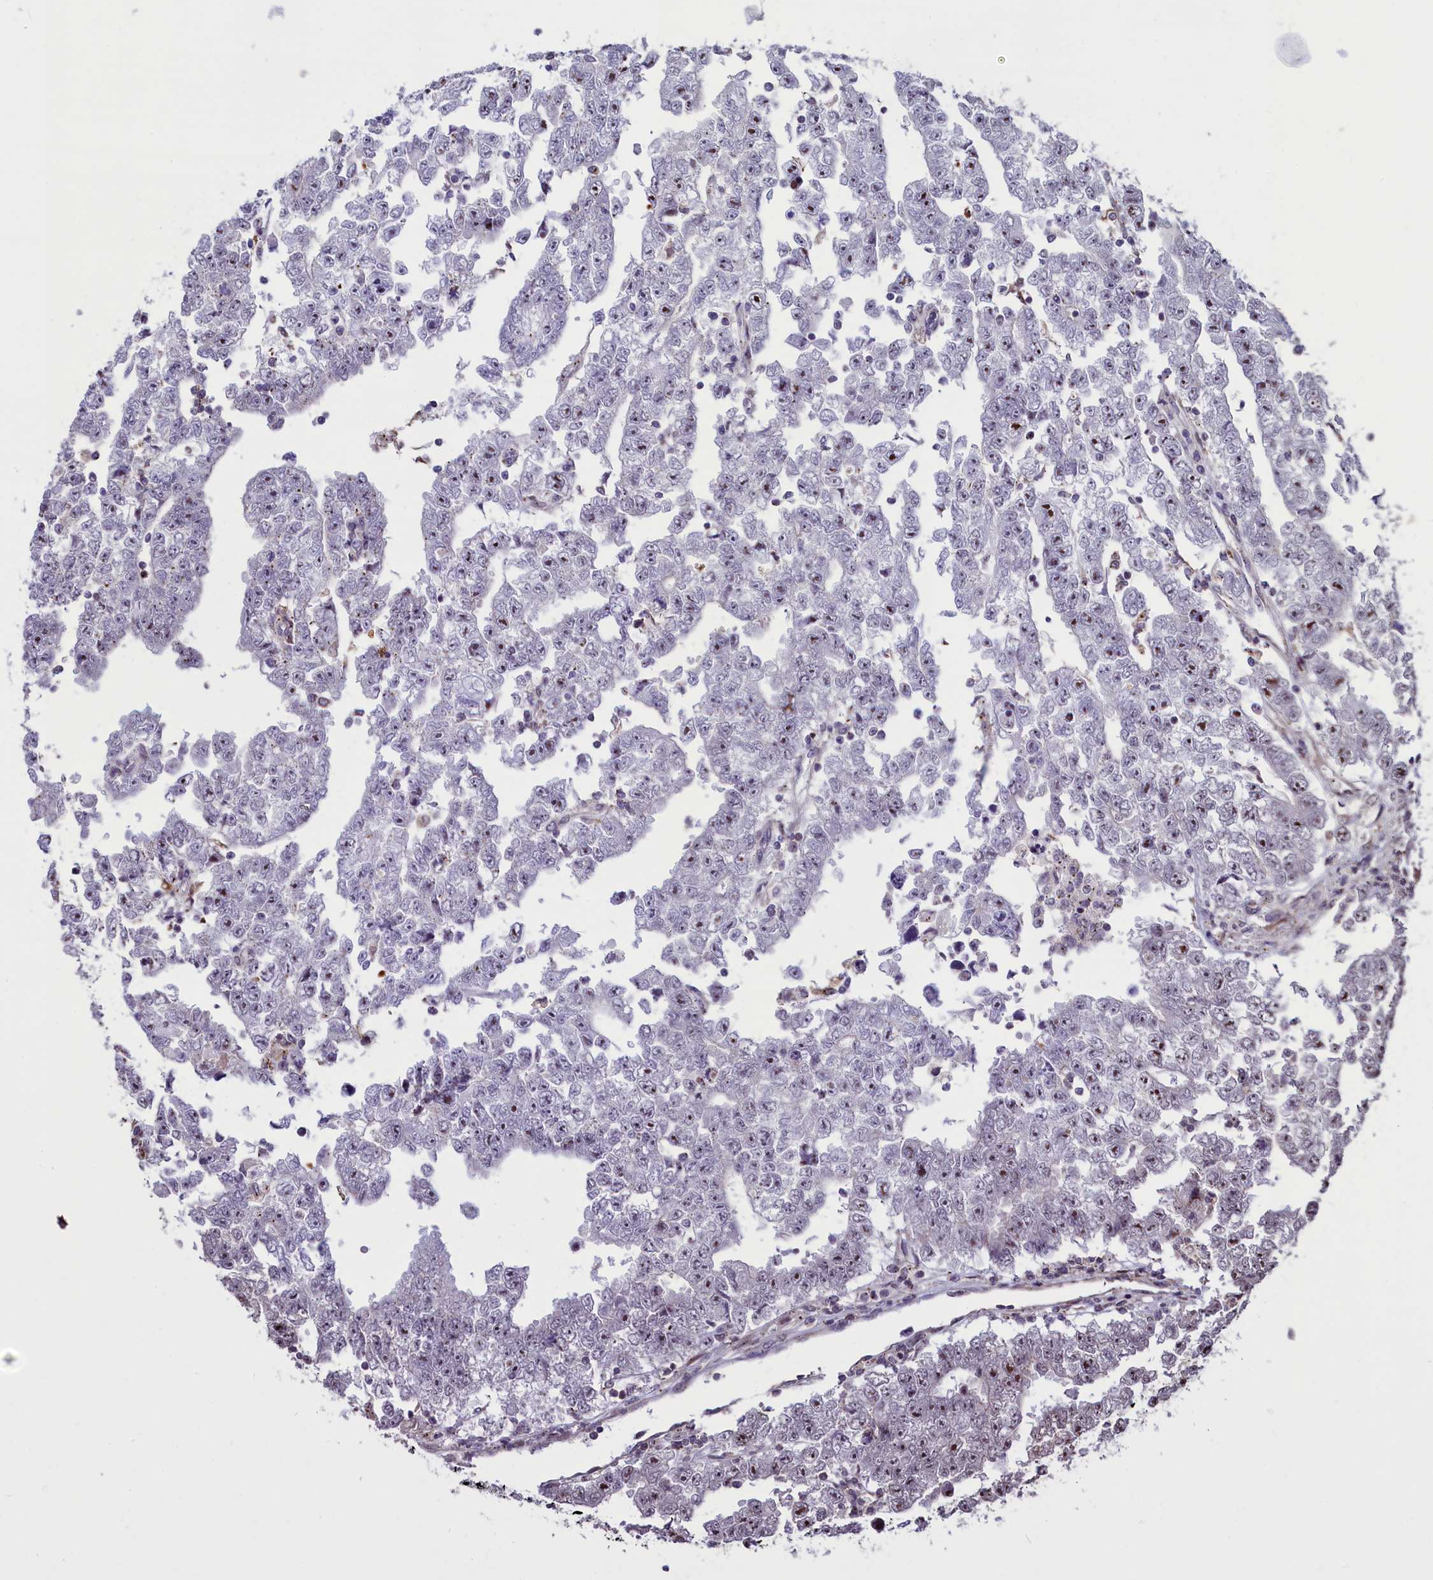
{"staining": {"intensity": "moderate", "quantity": "<25%", "location": "nuclear"}, "tissue": "testis cancer", "cell_type": "Tumor cells", "image_type": "cancer", "snomed": [{"axis": "morphology", "description": "Carcinoma, Embryonal, NOS"}, {"axis": "topography", "description": "Testis"}], "caption": "Testis cancer was stained to show a protein in brown. There is low levels of moderate nuclear positivity in about <25% of tumor cells. Nuclei are stained in blue.", "gene": "SHFL", "patient": {"sex": "male", "age": 25}}